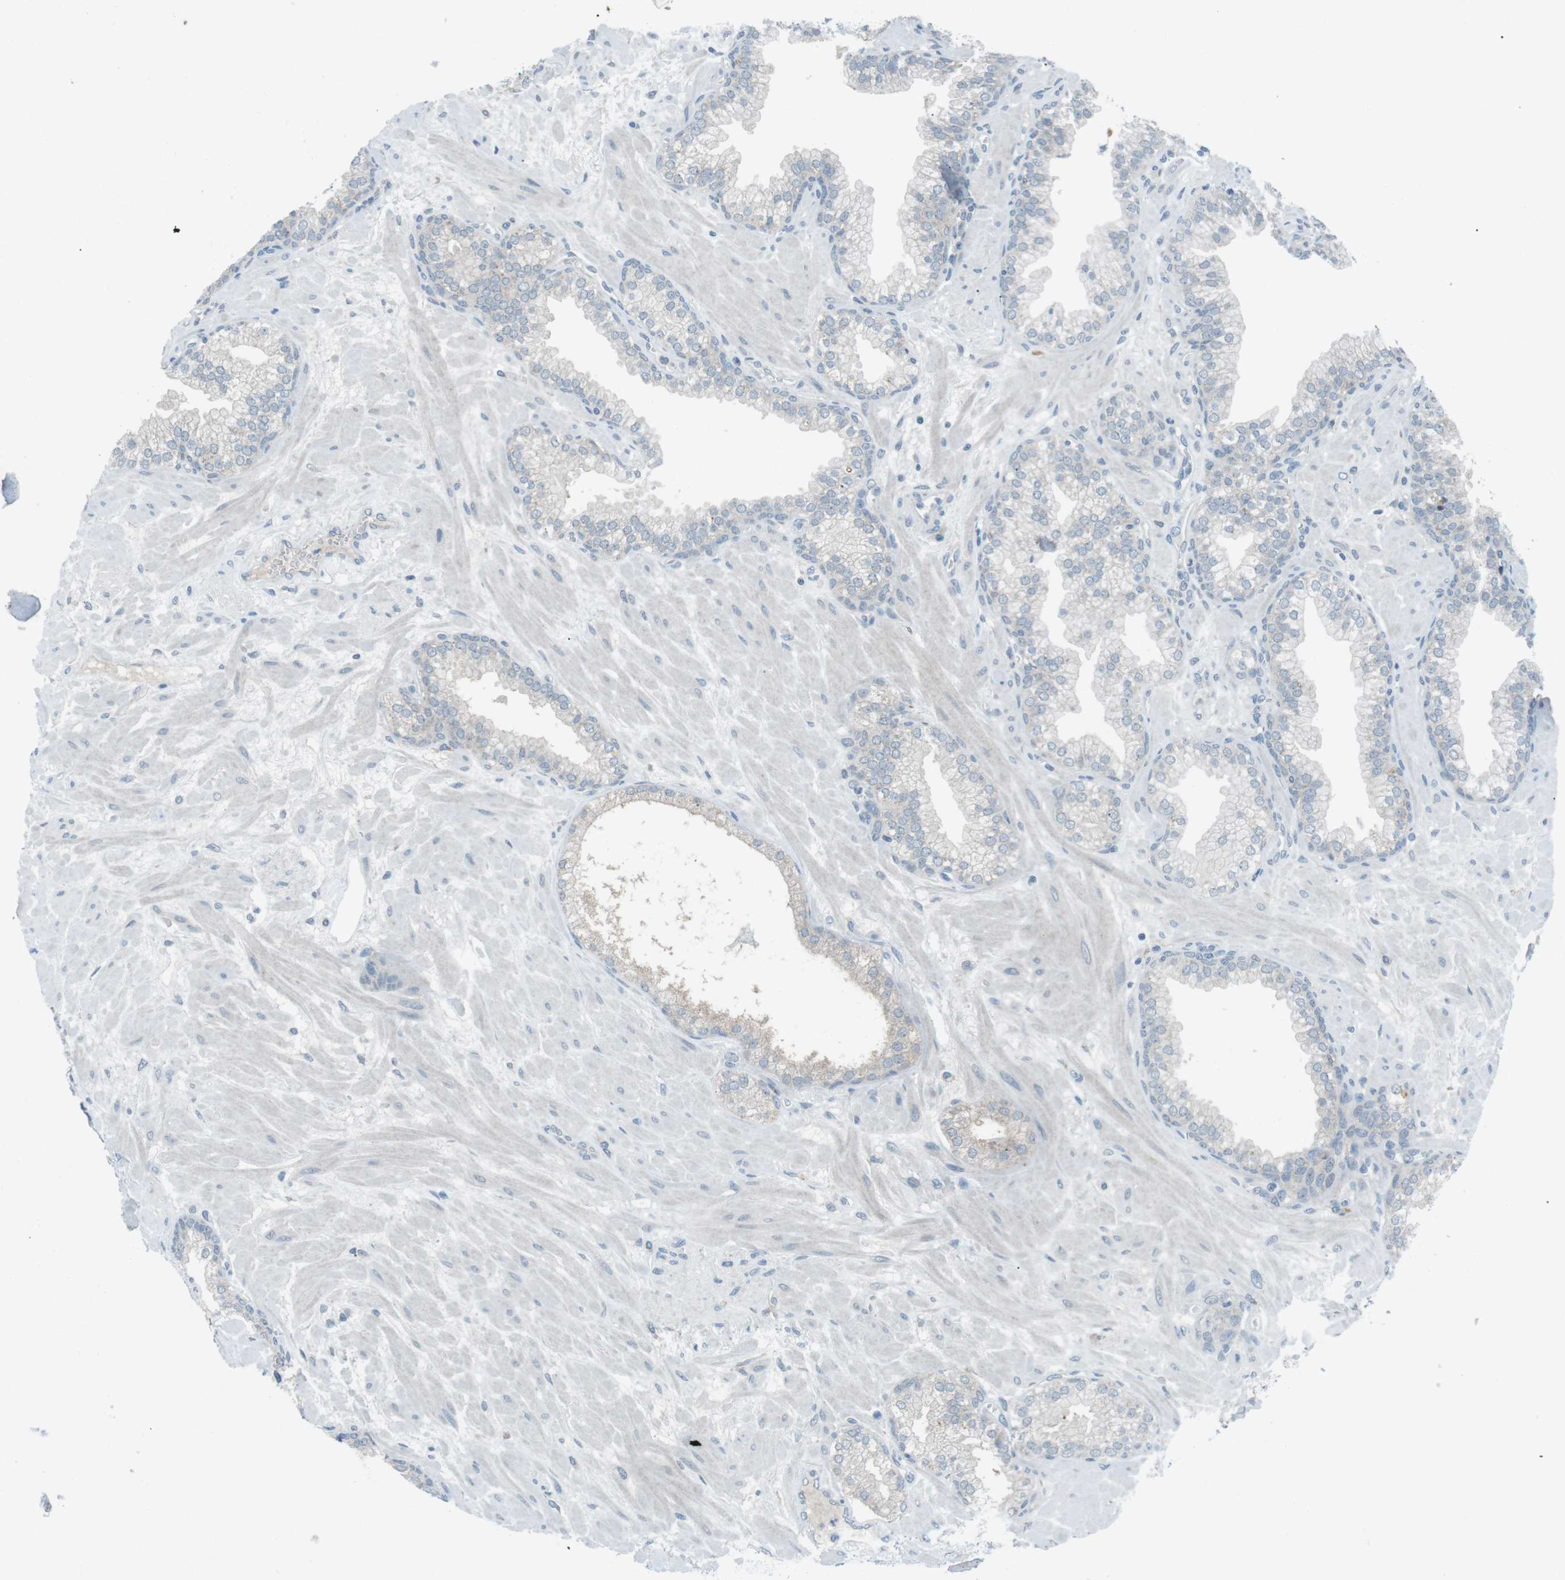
{"staining": {"intensity": "negative", "quantity": "none", "location": "none"}, "tissue": "prostate", "cell_type": "Glandular cells", "image_type": "normal", "snomed": [{"axis": "morphology", "description": "Normal tissue, NOS"}, {"axis": "morphology", "description": "Urothelial carcinoma, Low grade"}, {"axis": "topography", "description": "Urinary bladder"}, {"axis": "topography", "description": "Prostate"}], "caption": "Image shows no protein expression in glandular cells of unremarkable prostate.", "gene": "FCRLA", "patient": {"sex": "male", "age": 60}}